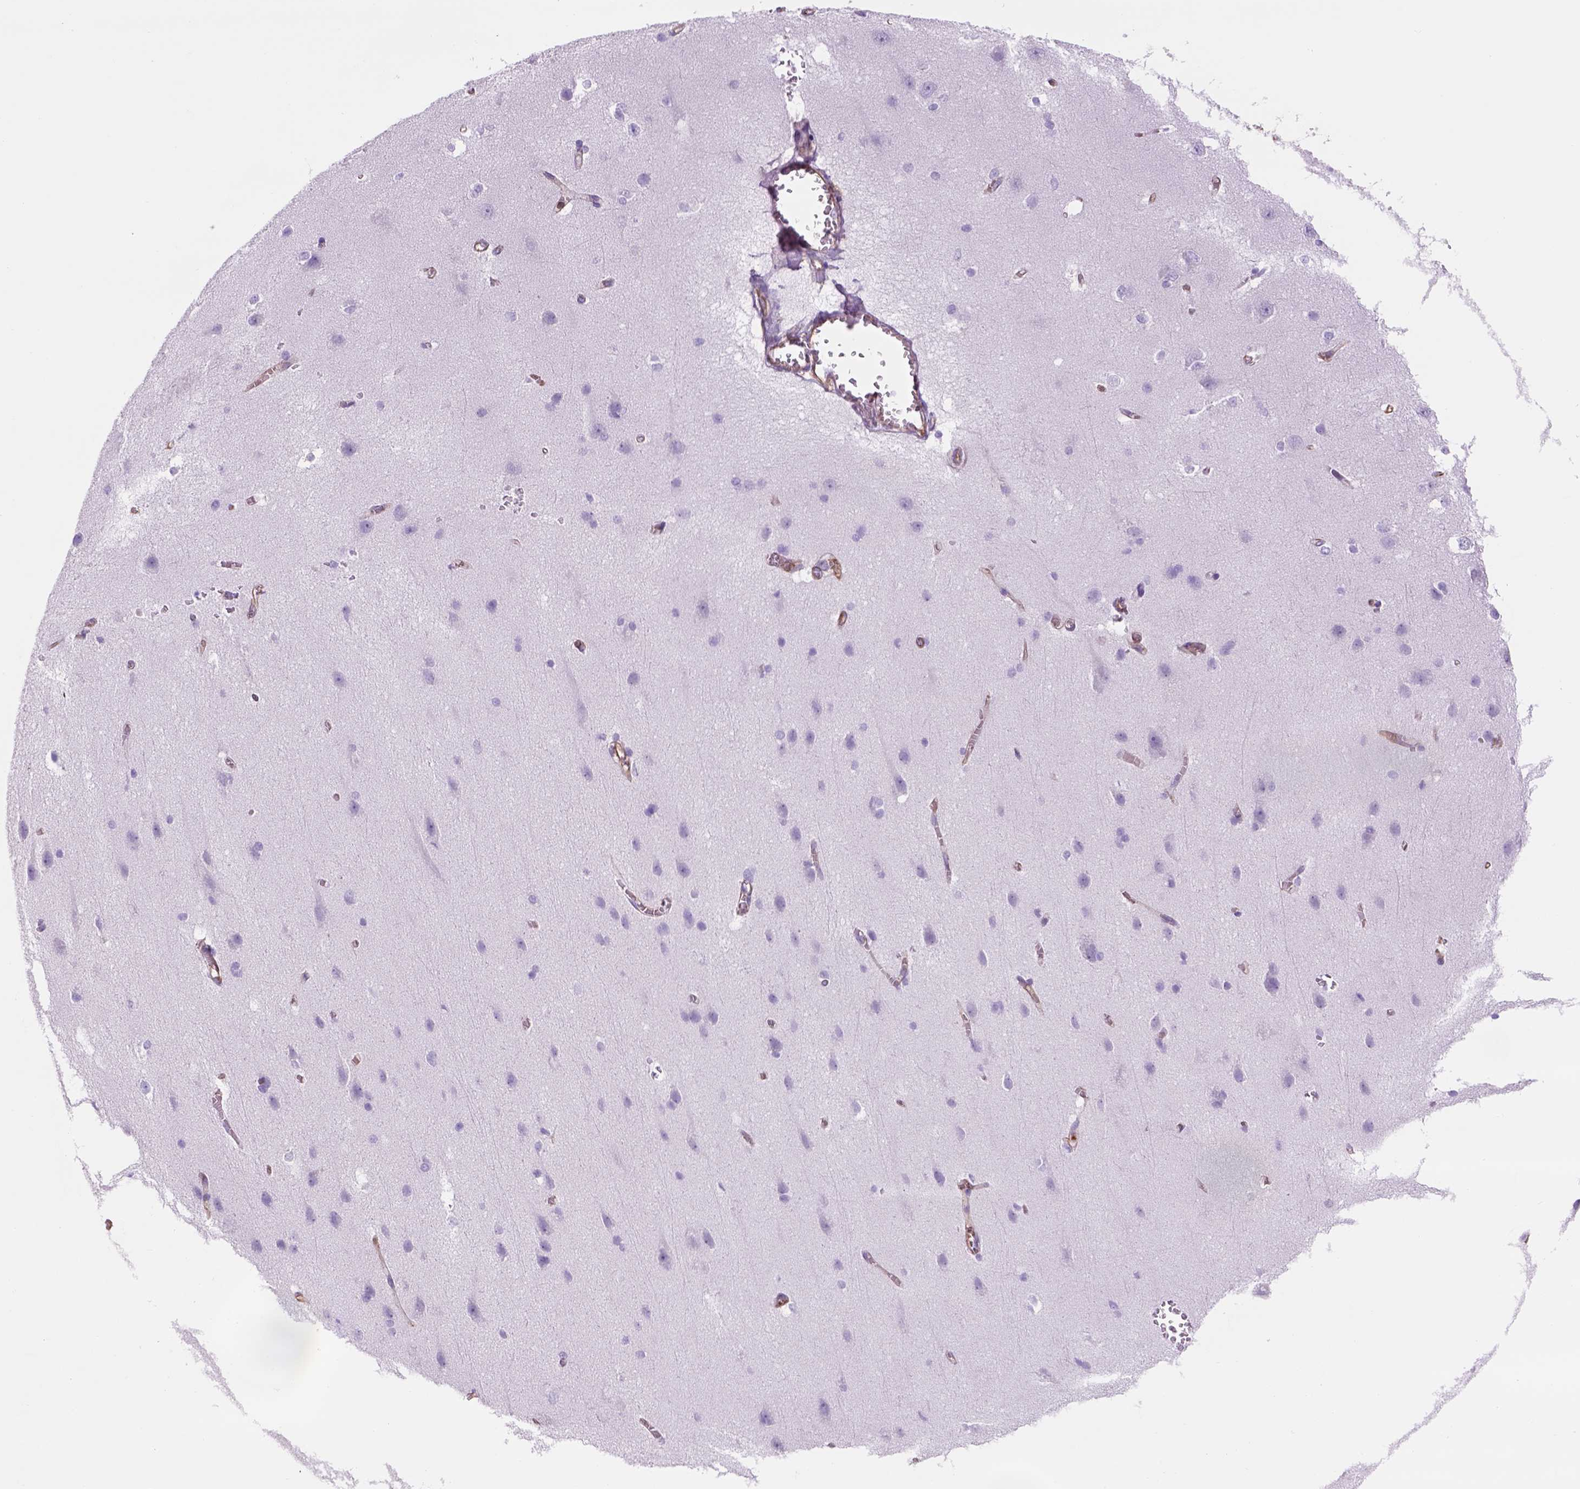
{"staining": {"intensity": "strong", "quantity": ">75%", "location": "cytoplasmic/membranous"}, "tissue": "cerebral cortex", "cell_type": "Endothelial cells", "image_type": "normal", "snomed": [{"axis": "morphology", "description": "Normal tissue, NOS"}, {"axis": "topography", "description": "Cerebral cortex"}], "caption": "Cerebral cortex stained with IHC reveals strong cytoplasmic/membranous staining in about >75% of endothelial cells.", "gene": "ZZZ3", "patient": {"sex": "male", "age": 37}}